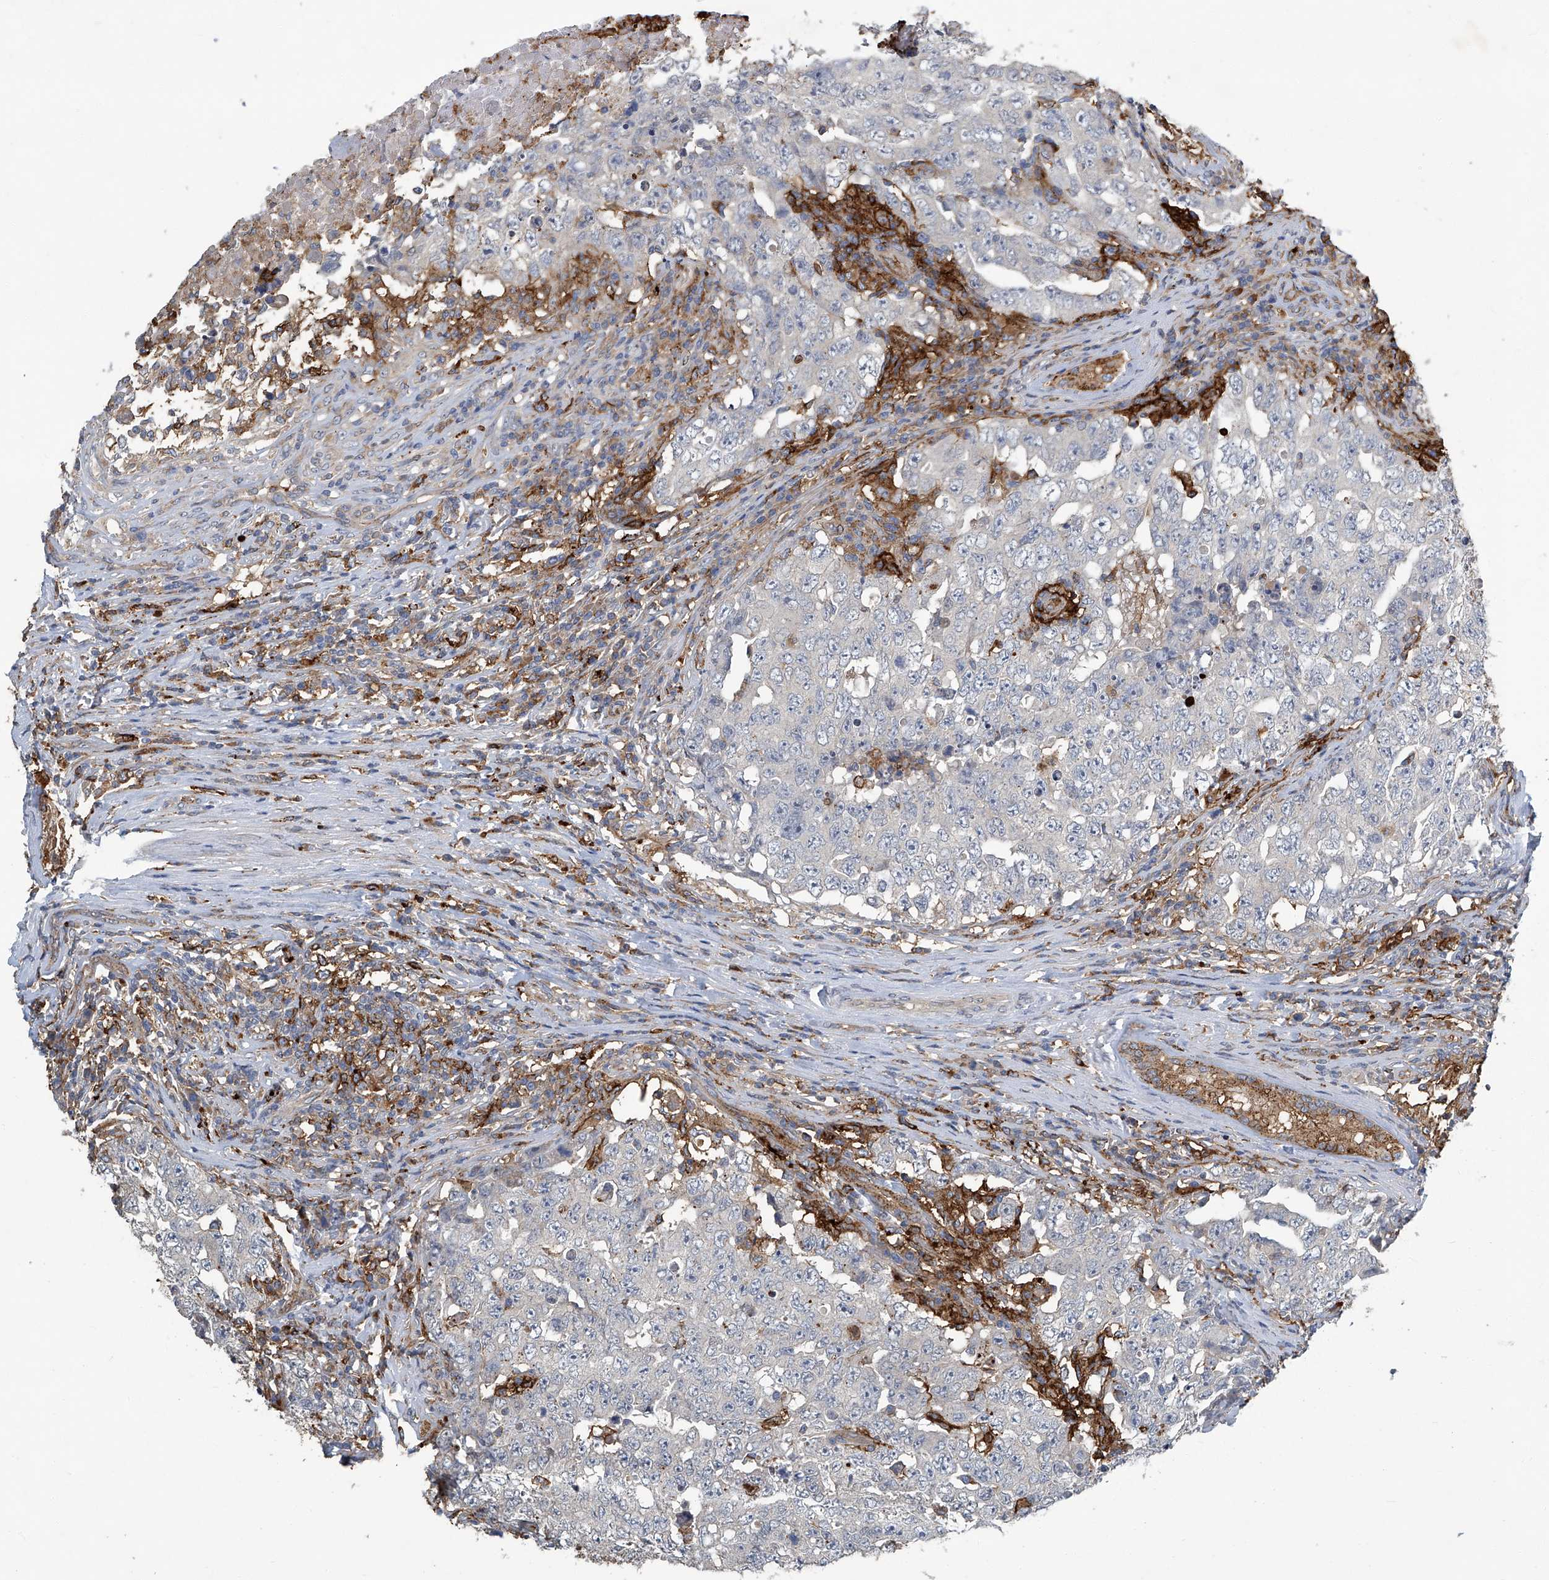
{"staining": {"intensity": "negative", "quantity": "none", "location": "none"}, "tissue": "testis cancer", "cell_type": "Tumor cells", "image_type": "cancer", "snomed": [{"axis": "morphology", "description": "Carcinoma, Embryonal, NOS"}, {"axis": "topography", "description": "Testis"}], "caption": "There is no significant expression in tumor cells of testis cancer. Brightfield microscopy of immunohistochemistry stained with DAB (3,3'-diaminobenzidine) (brown) and hematoxylin (blue), captured at high magnification.", "gene": "FAM167A", "patient": {"sex": "male", "age": 26}}